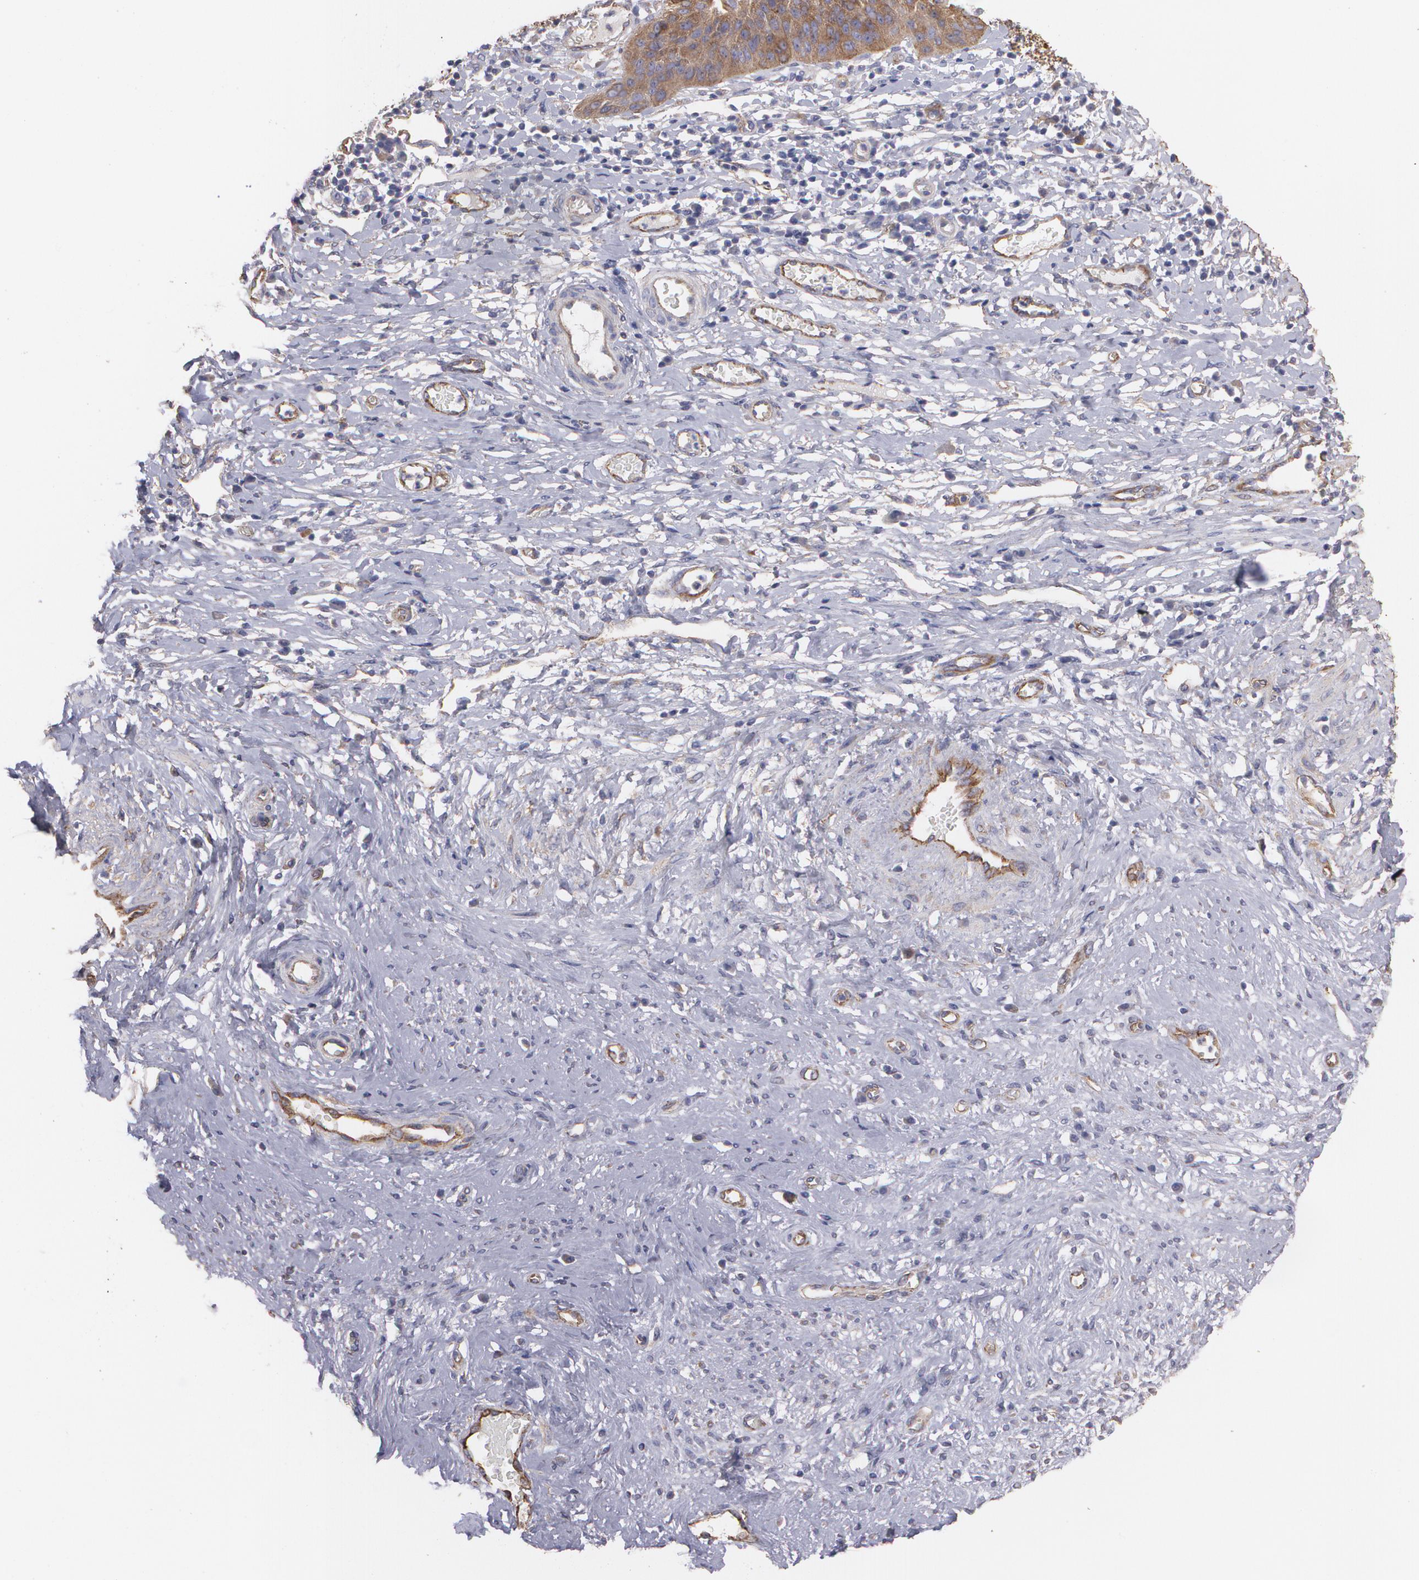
{"staining": {"intensity": "moderate", "quantity": ">75%", "location": "cytoplasmic/membranous"}, "tissue": "cervical cancer", "cell_type": "Tumor cells", "image_type": "cancer", "snomed": [{"axis": "morphology", "description": "Normal tissue, NOS"}, {"axis": "morphology", "description": "Squamous cell carcinoma, NOS"}, {"axis": "topography", "description": "Cervix"}], "caption": "Immunohistochemical staining of squamous cell carcinoma (cervical) displays moderate cytoplasmic/membranous protein positivity in approximately >75% of tumor cells.", "gene": "TJP1", "patient": {"sex": "female", "age": 39}}